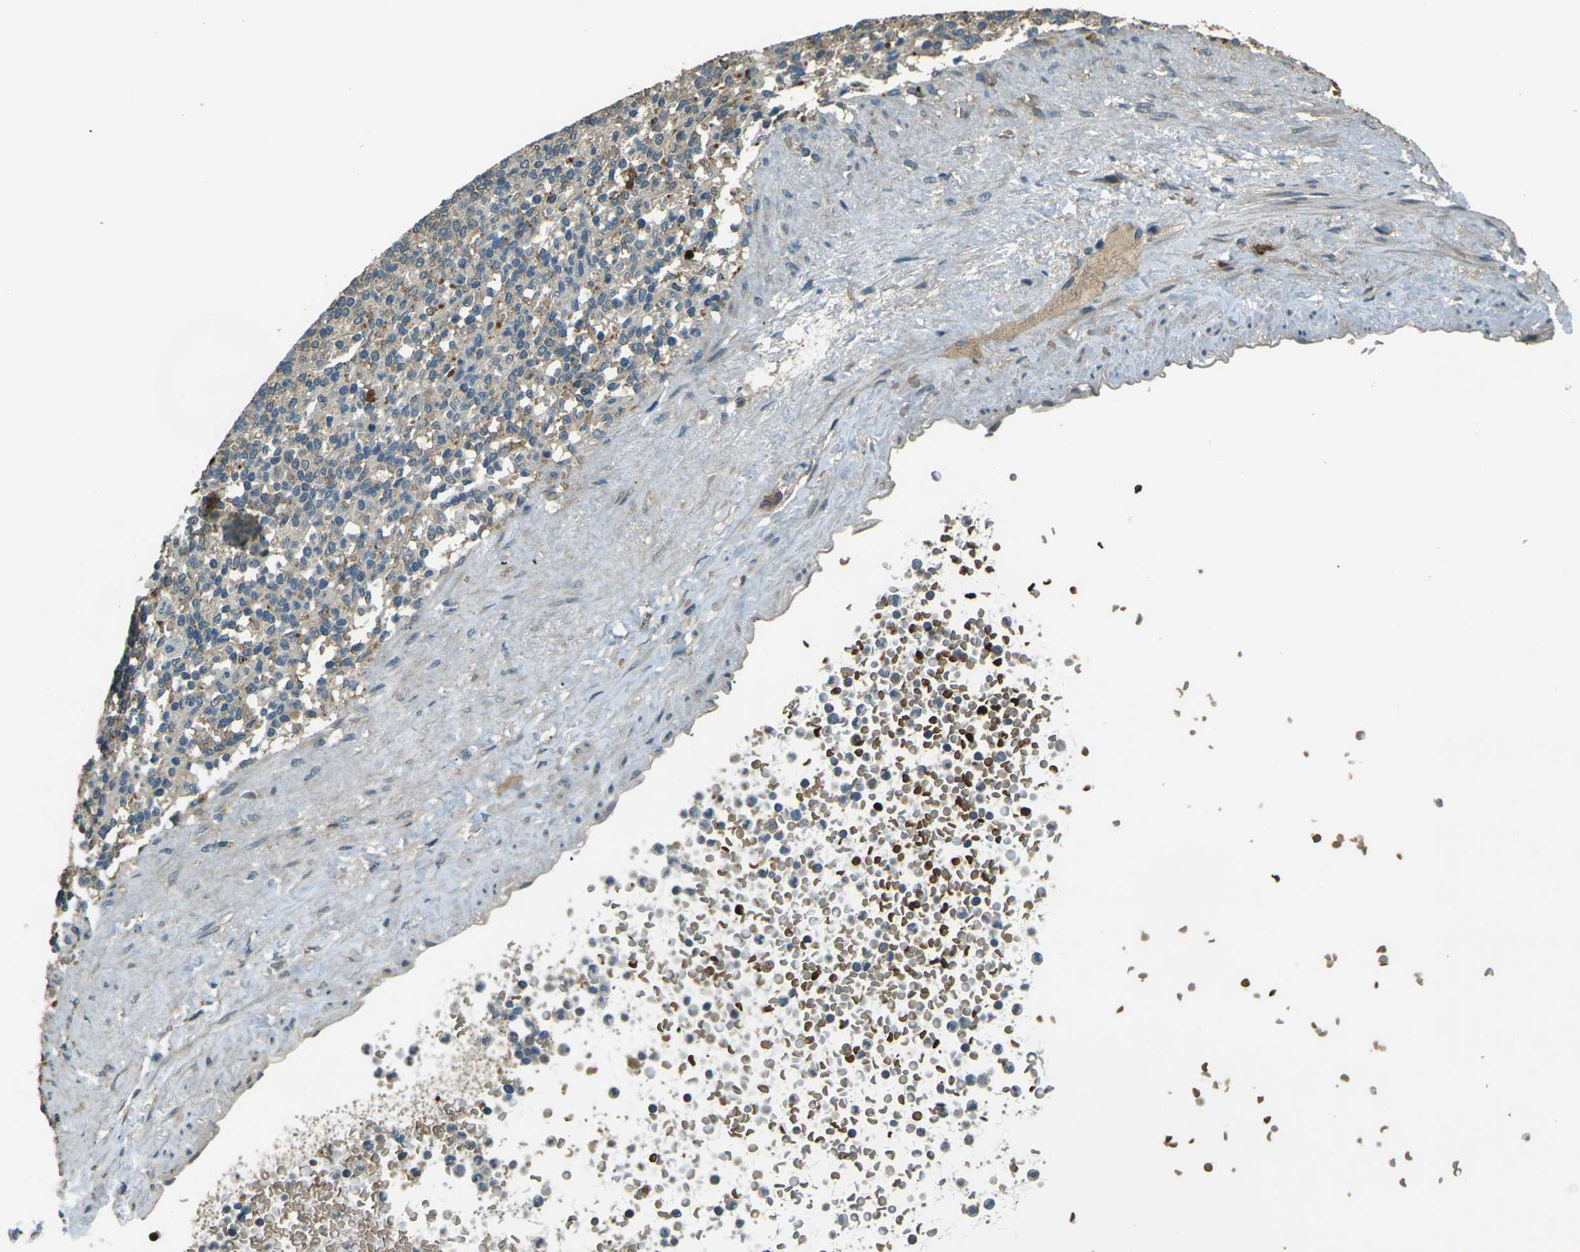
{"staining": {"intensity": "strong", "quantity": "25%-75%", "location": "cytoplasmic/membranous"}, "tissue": "spleen", "cell_type": "Cells in red pulp", "image_type": "normal", "snomed": [{"axis": "morphology", "description": "Normal tissue, NOS"}, {"axis": "topography", "description": "Spleen"}], "caption": "Strong cytoplasmic/membranous protein positivity is present in approximately 25%-75% of cells in red pulp in spleen.", "gene": "TOR1A", "patient": {"sex": "female", "age": 74}}